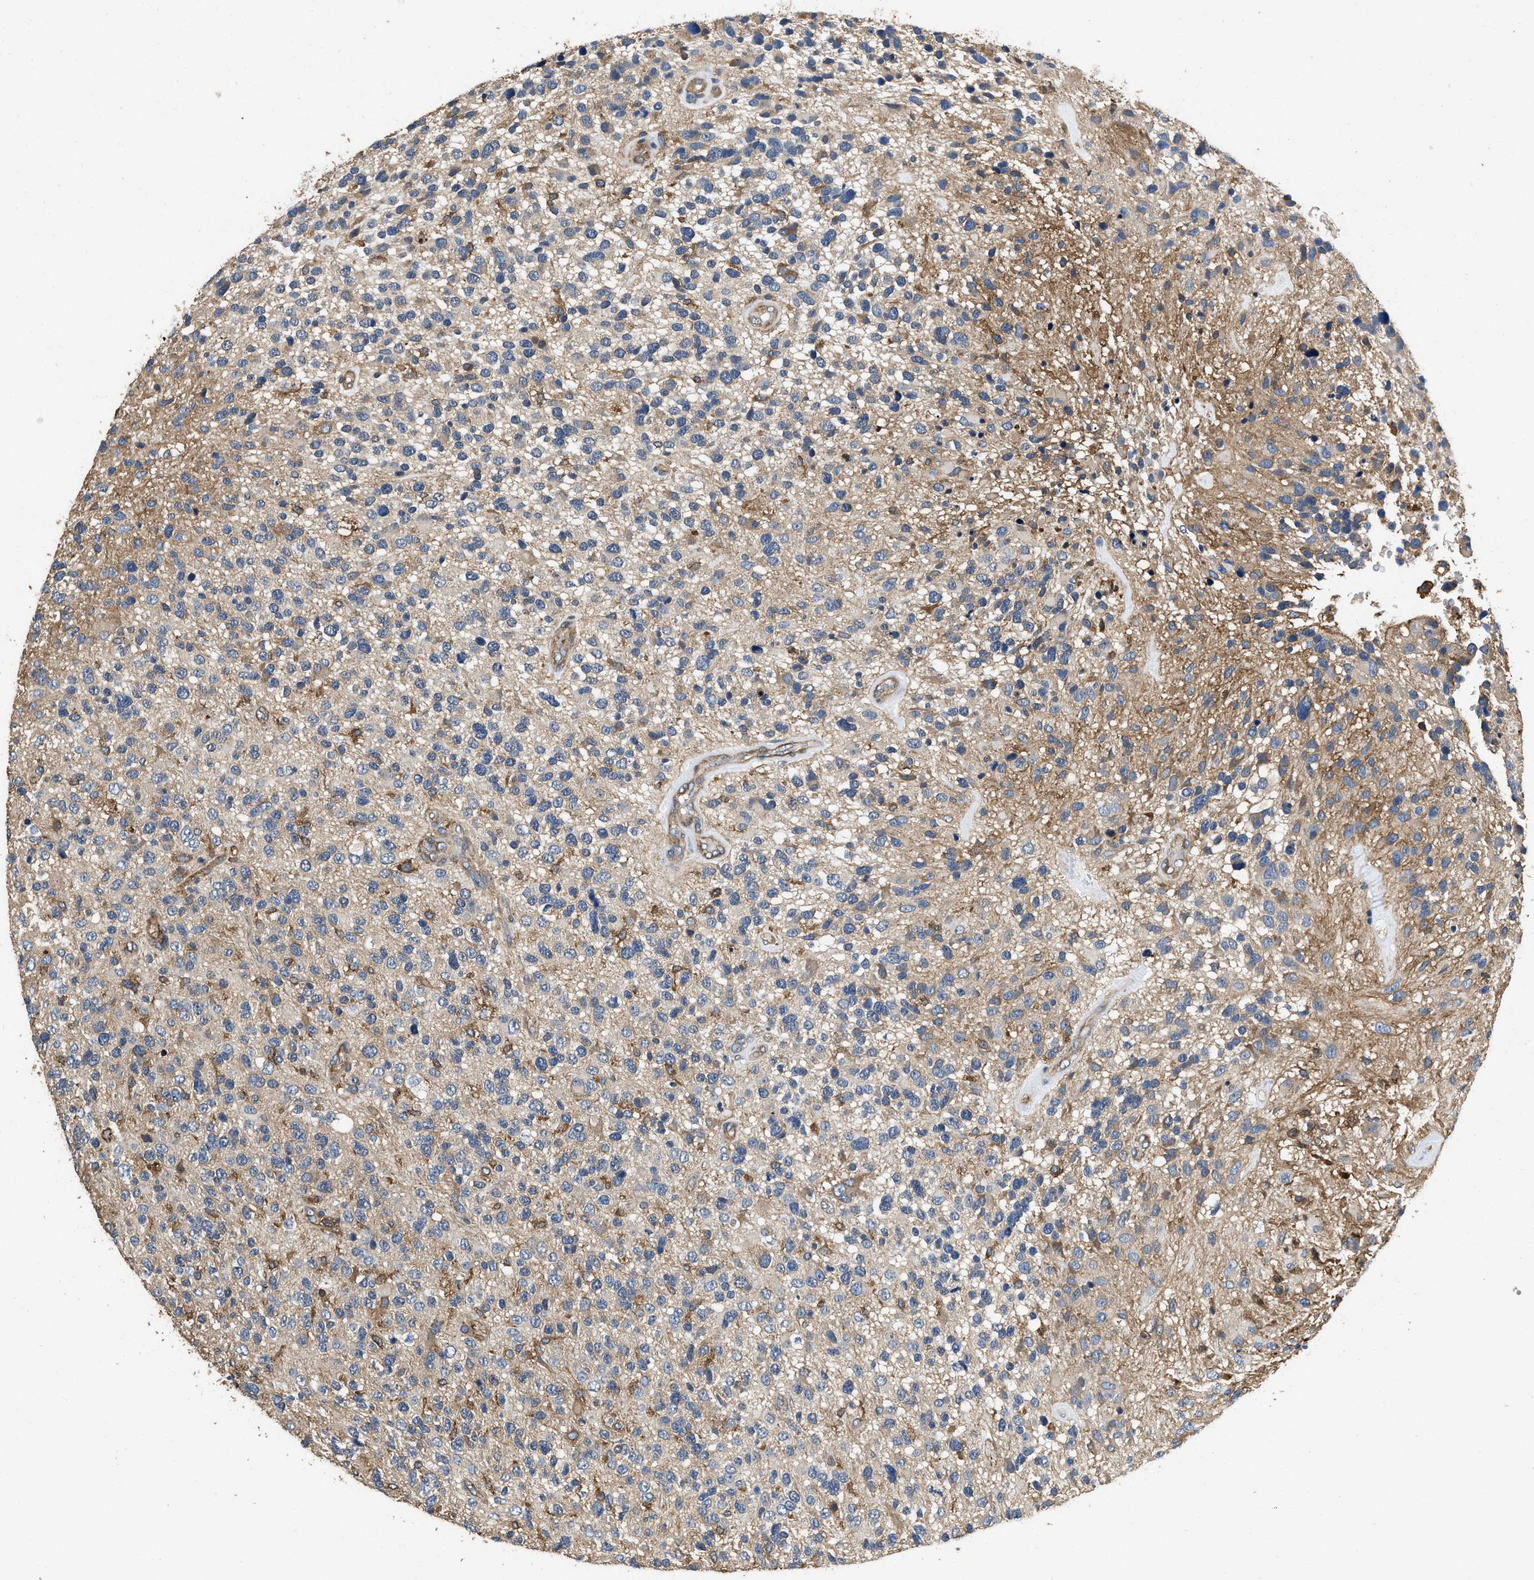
{"staining": {"intensity": "moderate", "quantity": "<25%", "location": "cytoplasmic/membranous"}, "tissue": "glioma", "cell_type": "Tumor cells", "image_type": "cancer", "snomed": [{"axis": "morphology", "description": "Glioma, malignant, High grade"}, {"axis": "topography", "description": "Brain"}], "caption": "Human malignant high-grade glioma stained with a brown dye displays moderate cytoplasmic/membranous positive positivity in approximately <25% of tumor cells.", "gene": "LINGO2", "patient": {"sex": "female", "age": 58}}